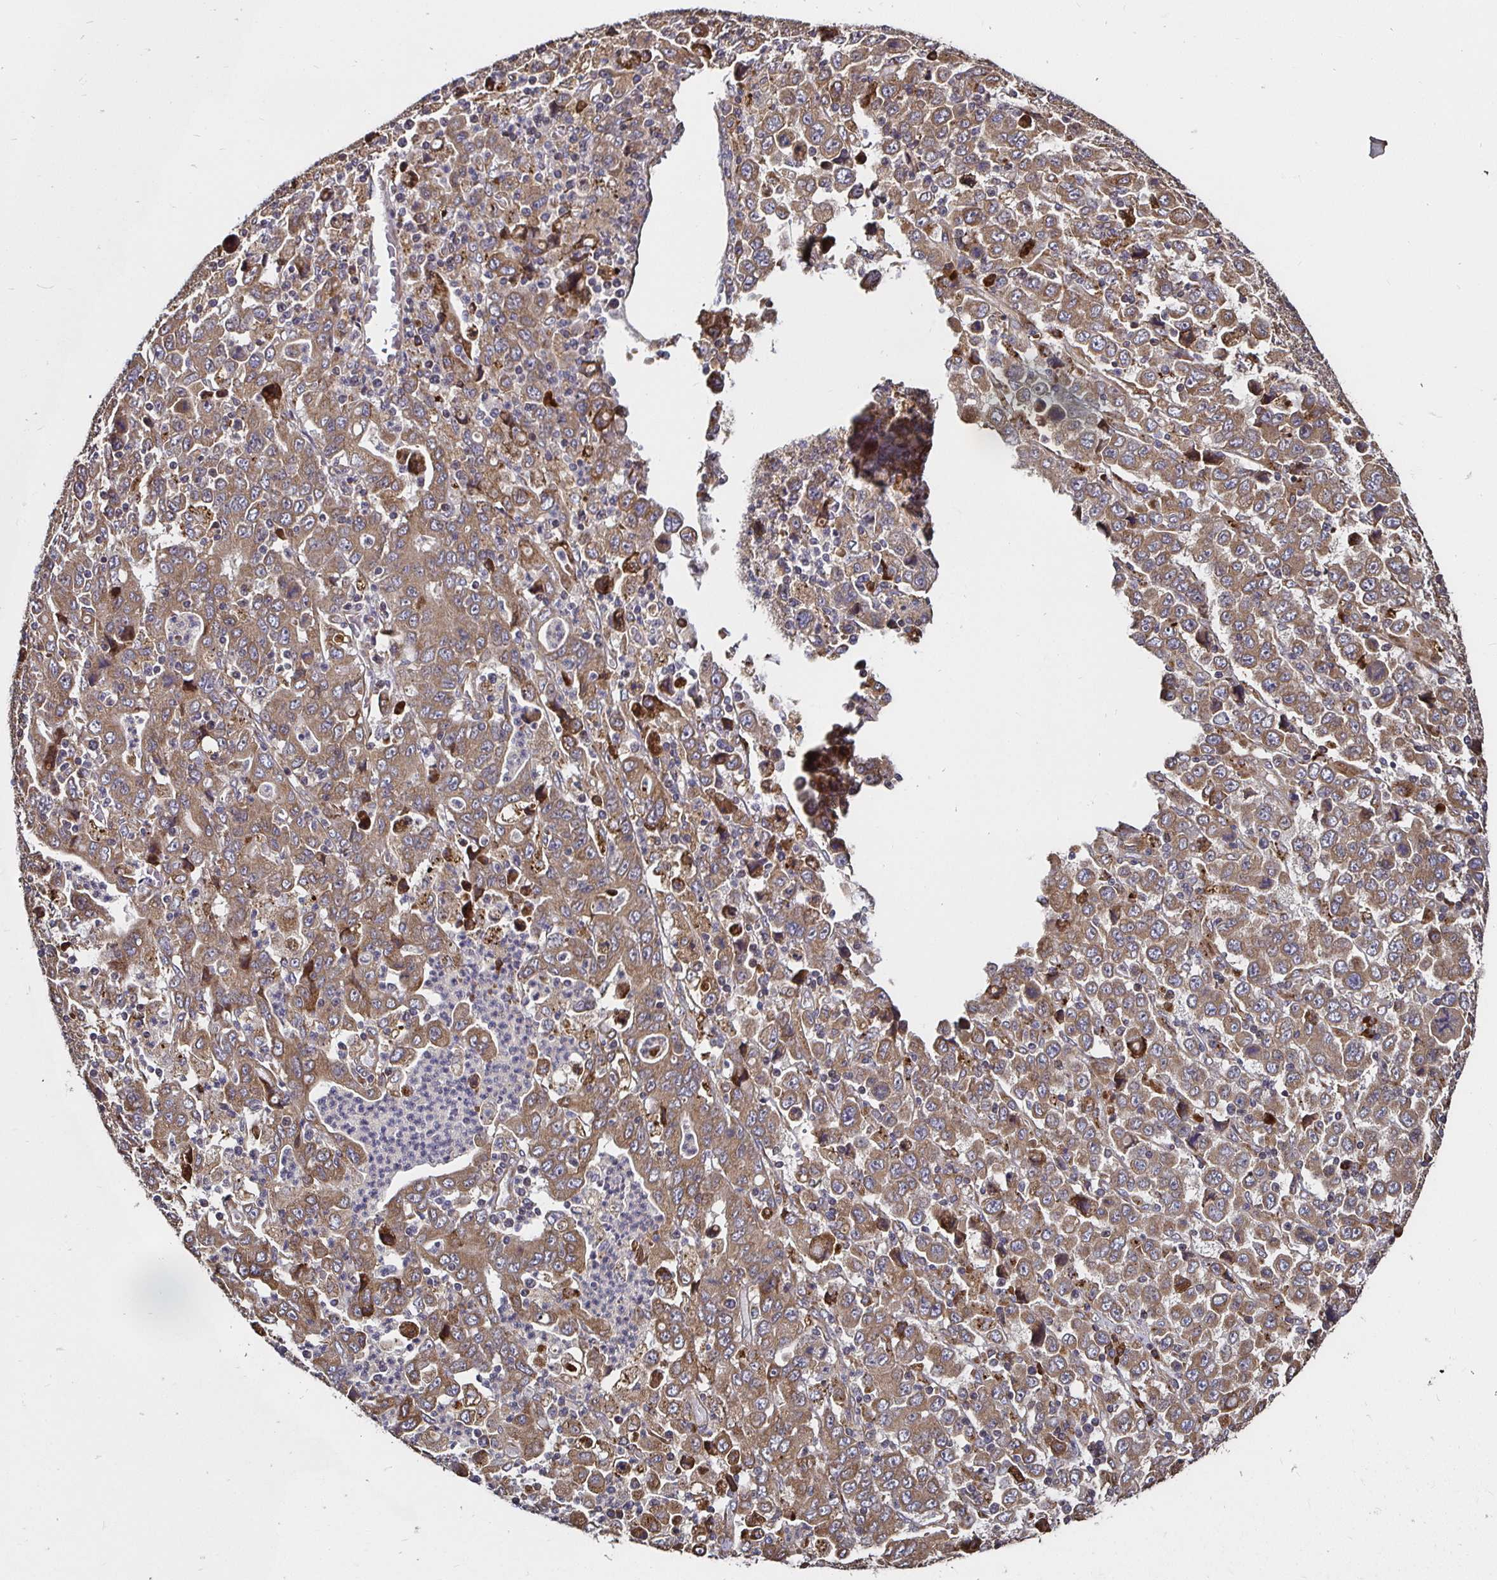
{"staining": {"intensity": "moderate", "quantity": ">75%", "location": "cytoplasmic/membranous"}, "tissue": "stomach cancer", "cell_type": "Tumor cells", "image_type": "cancer", "snomed": [{"axis": "morphology", "description": "Adenocarcinoma, NOS"}, {"axis": "topography", "description": "Stomach, upper"}], "caption": "IHC (DAB) staining of human stomach adenocarcinoma reveals moderate cytoplasmic/membranous protein positivity in approximately >75% of tumor cells.", "gene": "MLST8", "patient": {"sex": "male", "age": 69}}